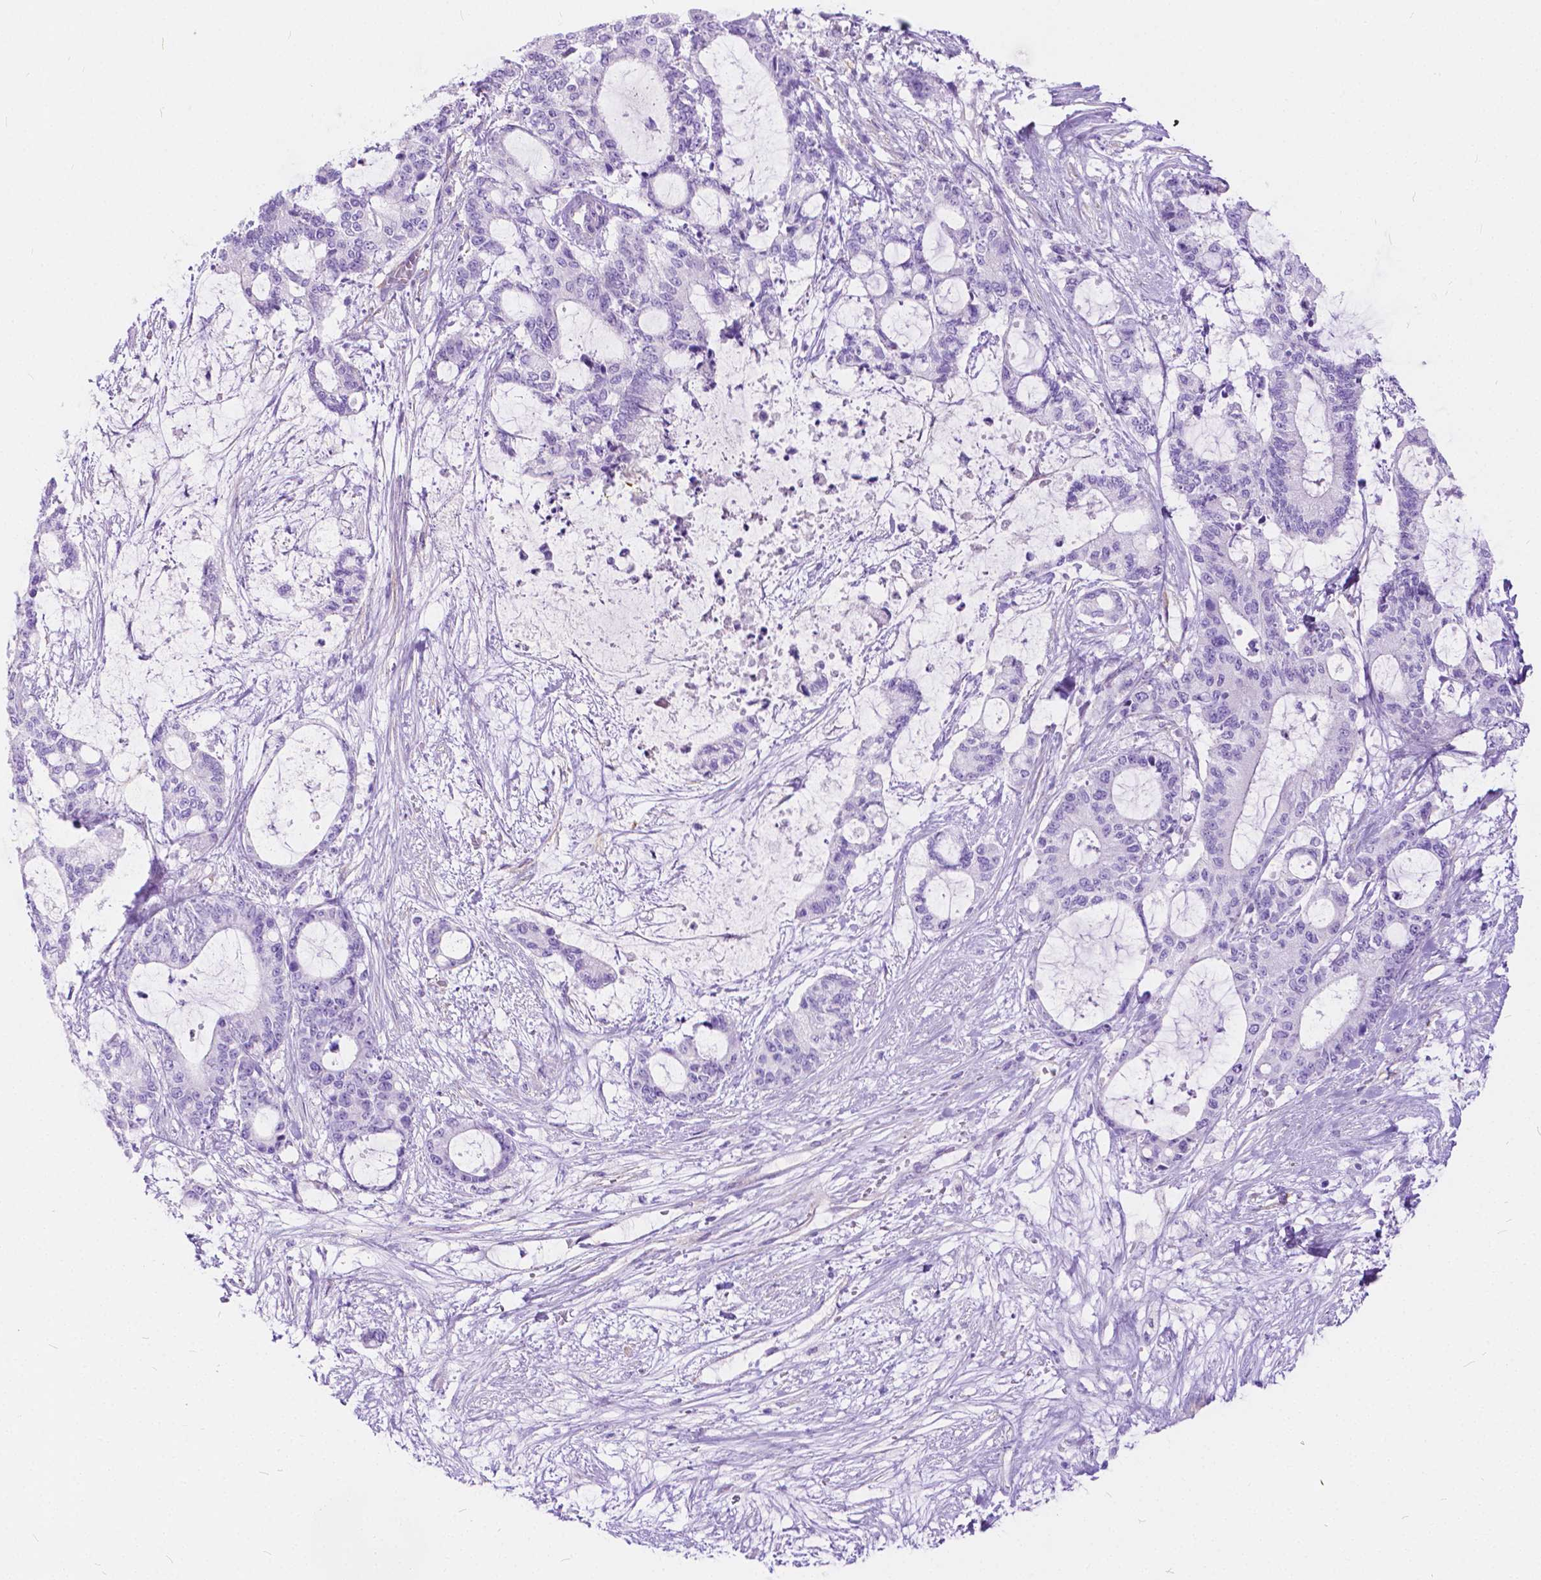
{"staining": {"intensity": "negative", "quantity": "none", "location": "none"}, "tissue": "liver cancer", "cell_type": "Tumor cells", "image_type": "cancer", "snomed": [{"axis": "morphology", "description": "Normal tissue, NOS"}, {"axis": "morphology", "description": "Cholangiocarcinoma"}, {"axis": "topography", "description": "Liver"}, {"axis": "topography", "description": "Peripheral nerve tissue"}], "caption": "The IHC micrograph has no significant expression in tumor cells of liver cancer tissue.", "gene": "CHRM1", "patient": {"sex": "female", "age": 73}}